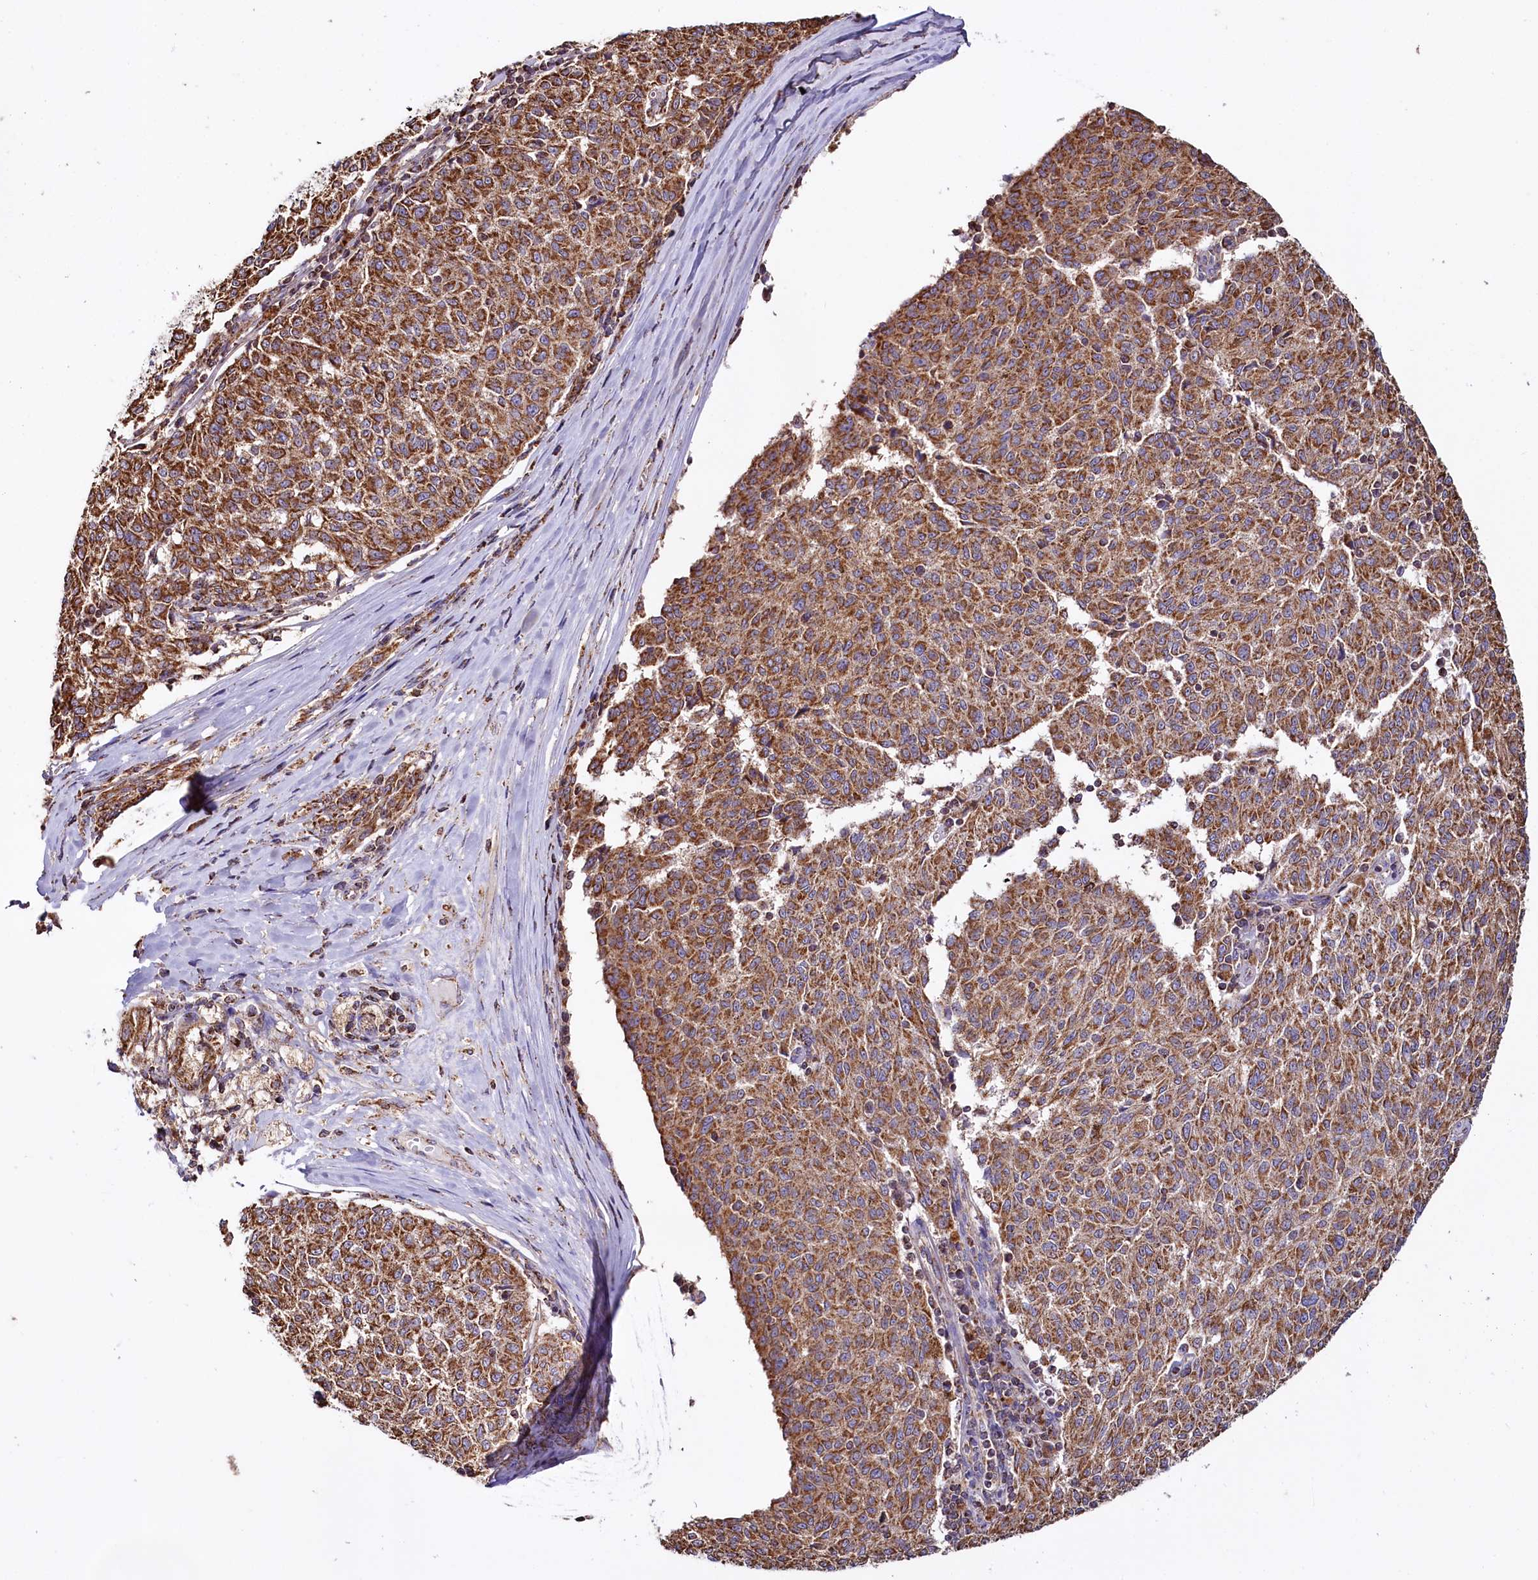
{"staining": {"intensity": "moderate", "quantity": ">75%", "location": "cytoplasmic/membranous"}, "tissue": "melanoma", "cell_type": "Tumor cells", "image_type": "cancer", "snomed": [{"axis": "morphology", "description": "Malignant melanoma, NOS"}, {"axis": "topography", "description": "Skin"}], "caption": "Protein staining exhibits moderate cytoplasmic/membranous staining in about >75% of tumor cells in malignant melanoma.", "gene": "NUDT15", "patient": {"sex": "female", "age": 72}}